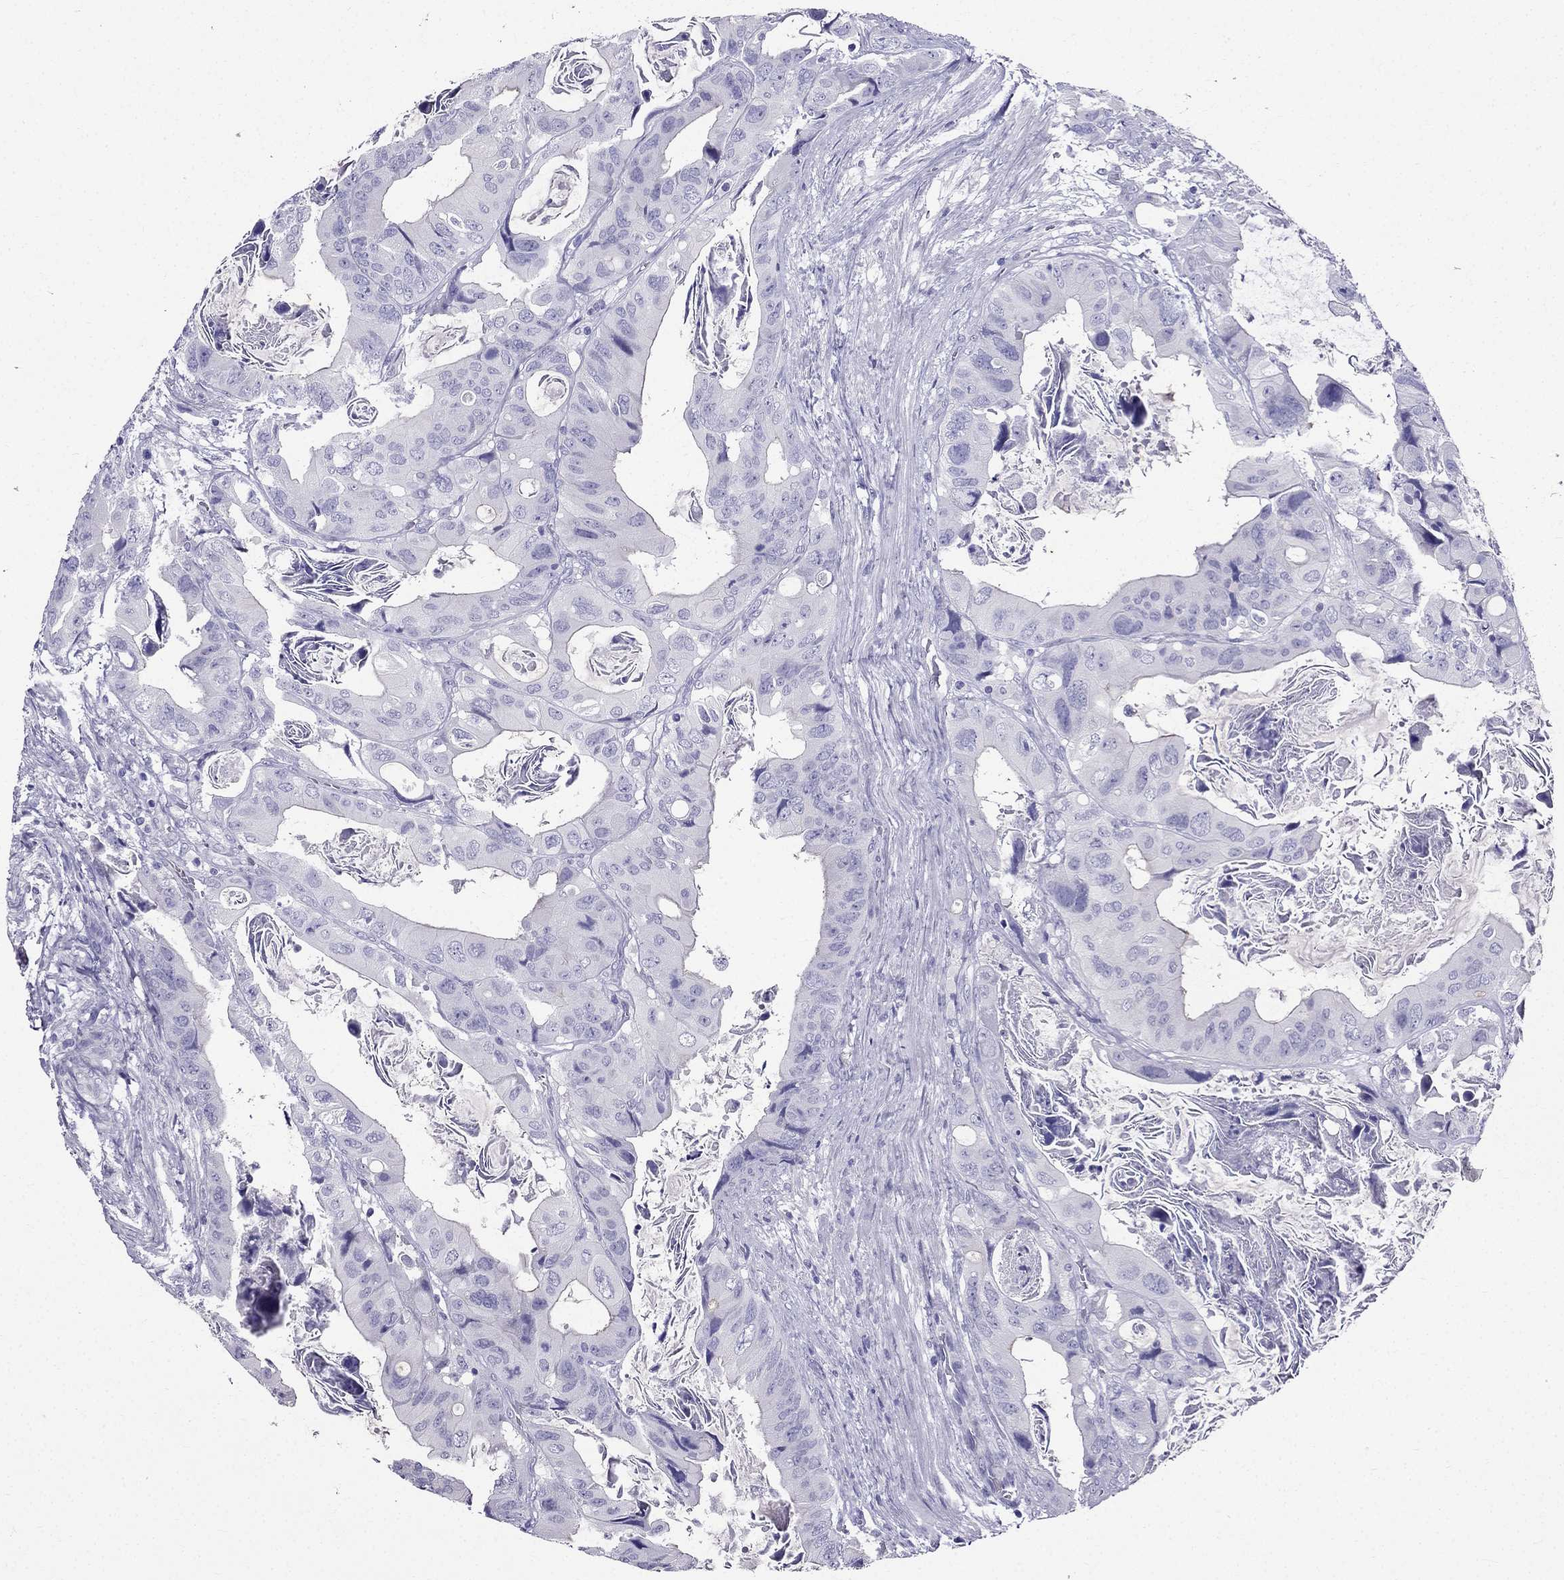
{"staining": {"intensity": "negative", "quantity": "none", "location": "none"}, "tissue": "colorectal cancer", "cell_type": "Tumor cells", "image_type": "cancer", "snomed": [{"axis": "morphology", "description": "Adenocarcinoma, NOS"}, {"axis": "topography", "description": "Rectum"}], "caption": "A micrograph of human colorectal cancer (adenocarcinoma) is negative for staining in tumor cells. The staining is performed using DAB brown chromogen with nuclei counter-stained in using hematoxylin.", "gene": "ZNF541", "patient": {"sex": "male", "age": 64}}